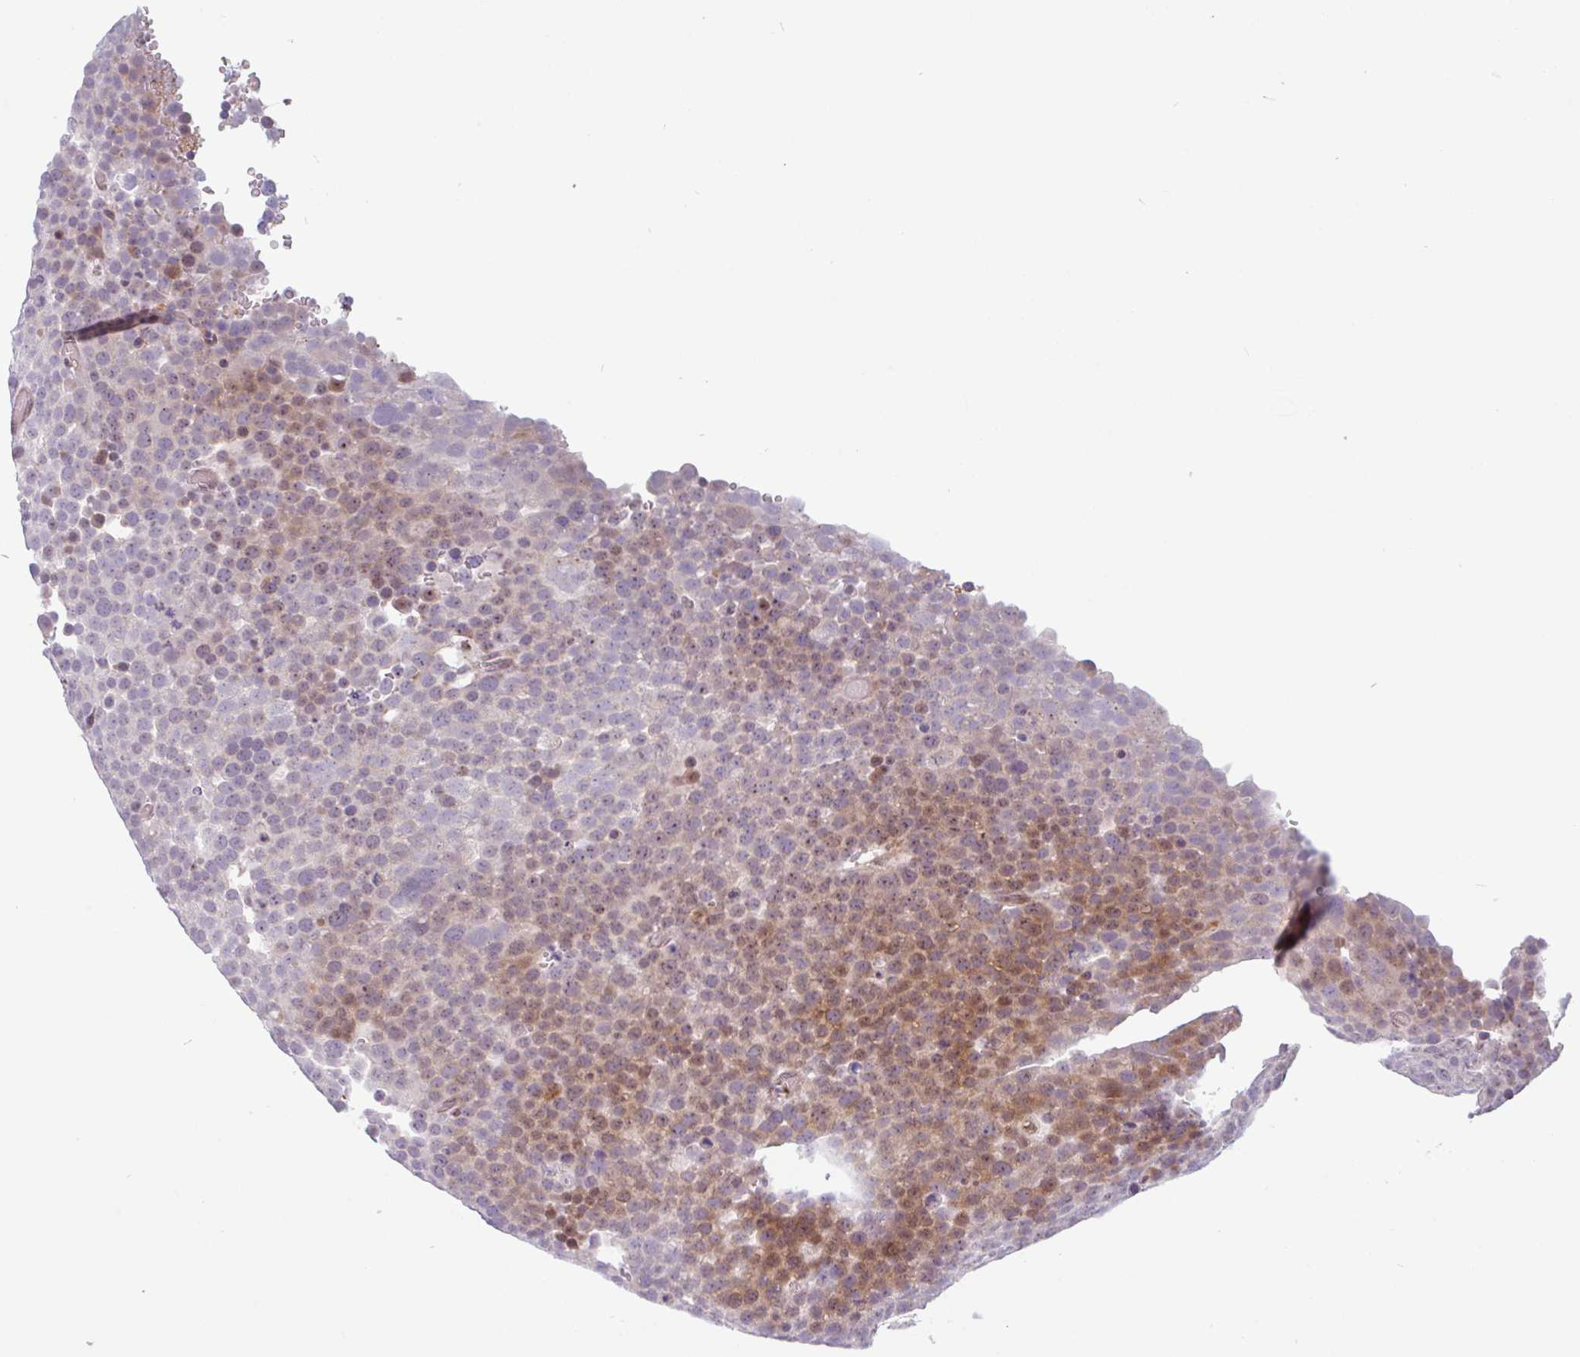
{"staining": {"intensity": "moderate", "quantity": "25%-75%", "location": "cytoplasmic/membranous,nuclear"}, "tissue": "testis cancer", "cell_type": "Tumor cells", "image_type": "cancer", "snomed": [{"axis": "morphology", "description": "Seminoma, NOS"}, {"axis": "topography", "description": "Testis"}], "caption": "This image reveals IHC staining of seminoma (testis), with medium moderate cytoplasmic/membranous and nuclear staining in approximately 25%-75% of tumor cells.", "gene": "TMEM119", "patient": {"sex": "male", "age": 71}}